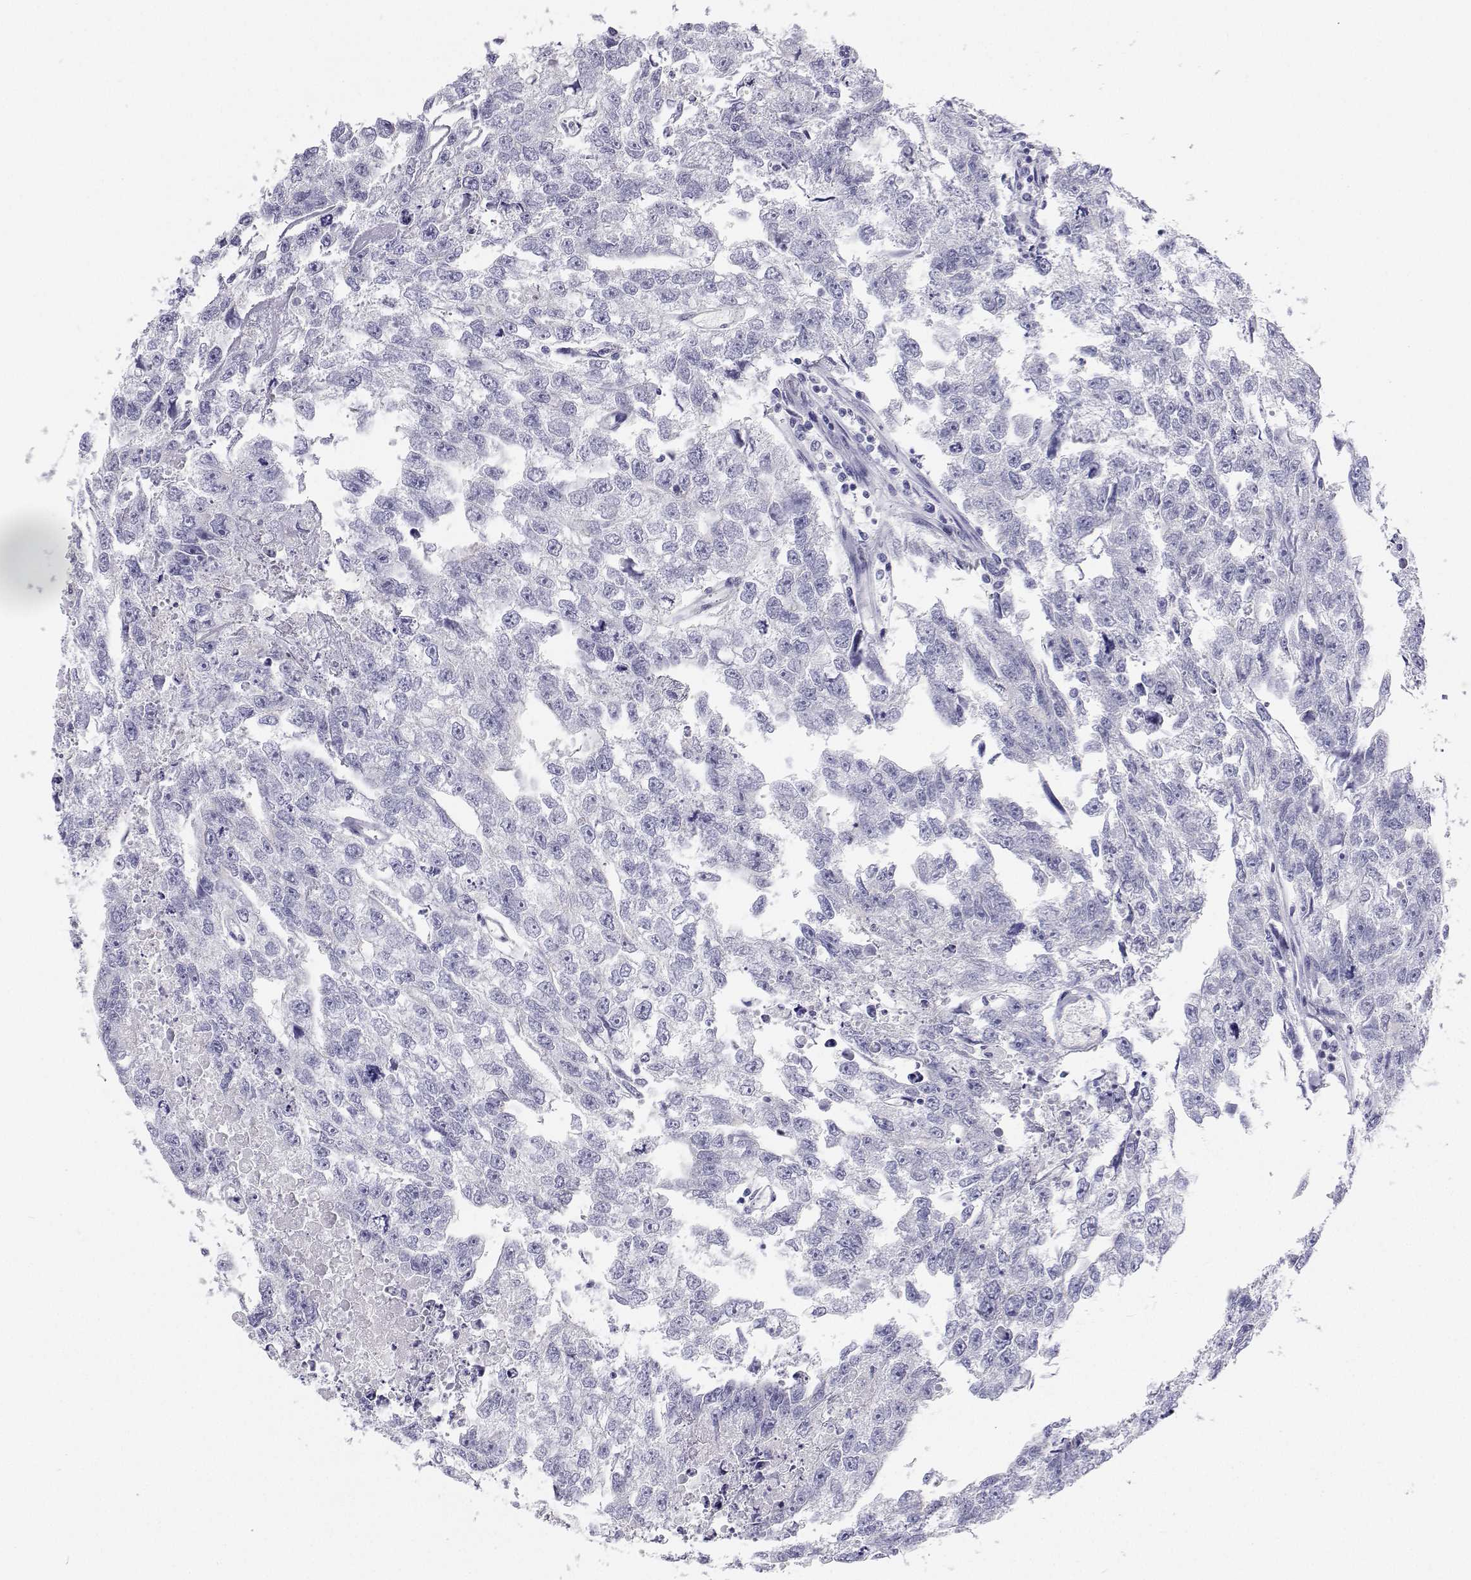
{"staining": {"intensity": "negative", "quantity": "none", "location": "none"}, "tissue": "testis cancer", "cell_type": "Tumor cells", "image_type": "cancer", "snomed": [{"axis": "morphology", "description": "Carcinoma, Embryonal, NOS"}, {"axis": "morphology", "description": "Teratoma, malignant, NOS"}, {"axis": "topography", "description": "Testis"}], "caption": "Photomicrograph shows no protein expression in tumor cells of testis cancer (malignant teratoma) tissue.", "gene": "BHMT", "patient": {"sex": "male", "age": 44}}